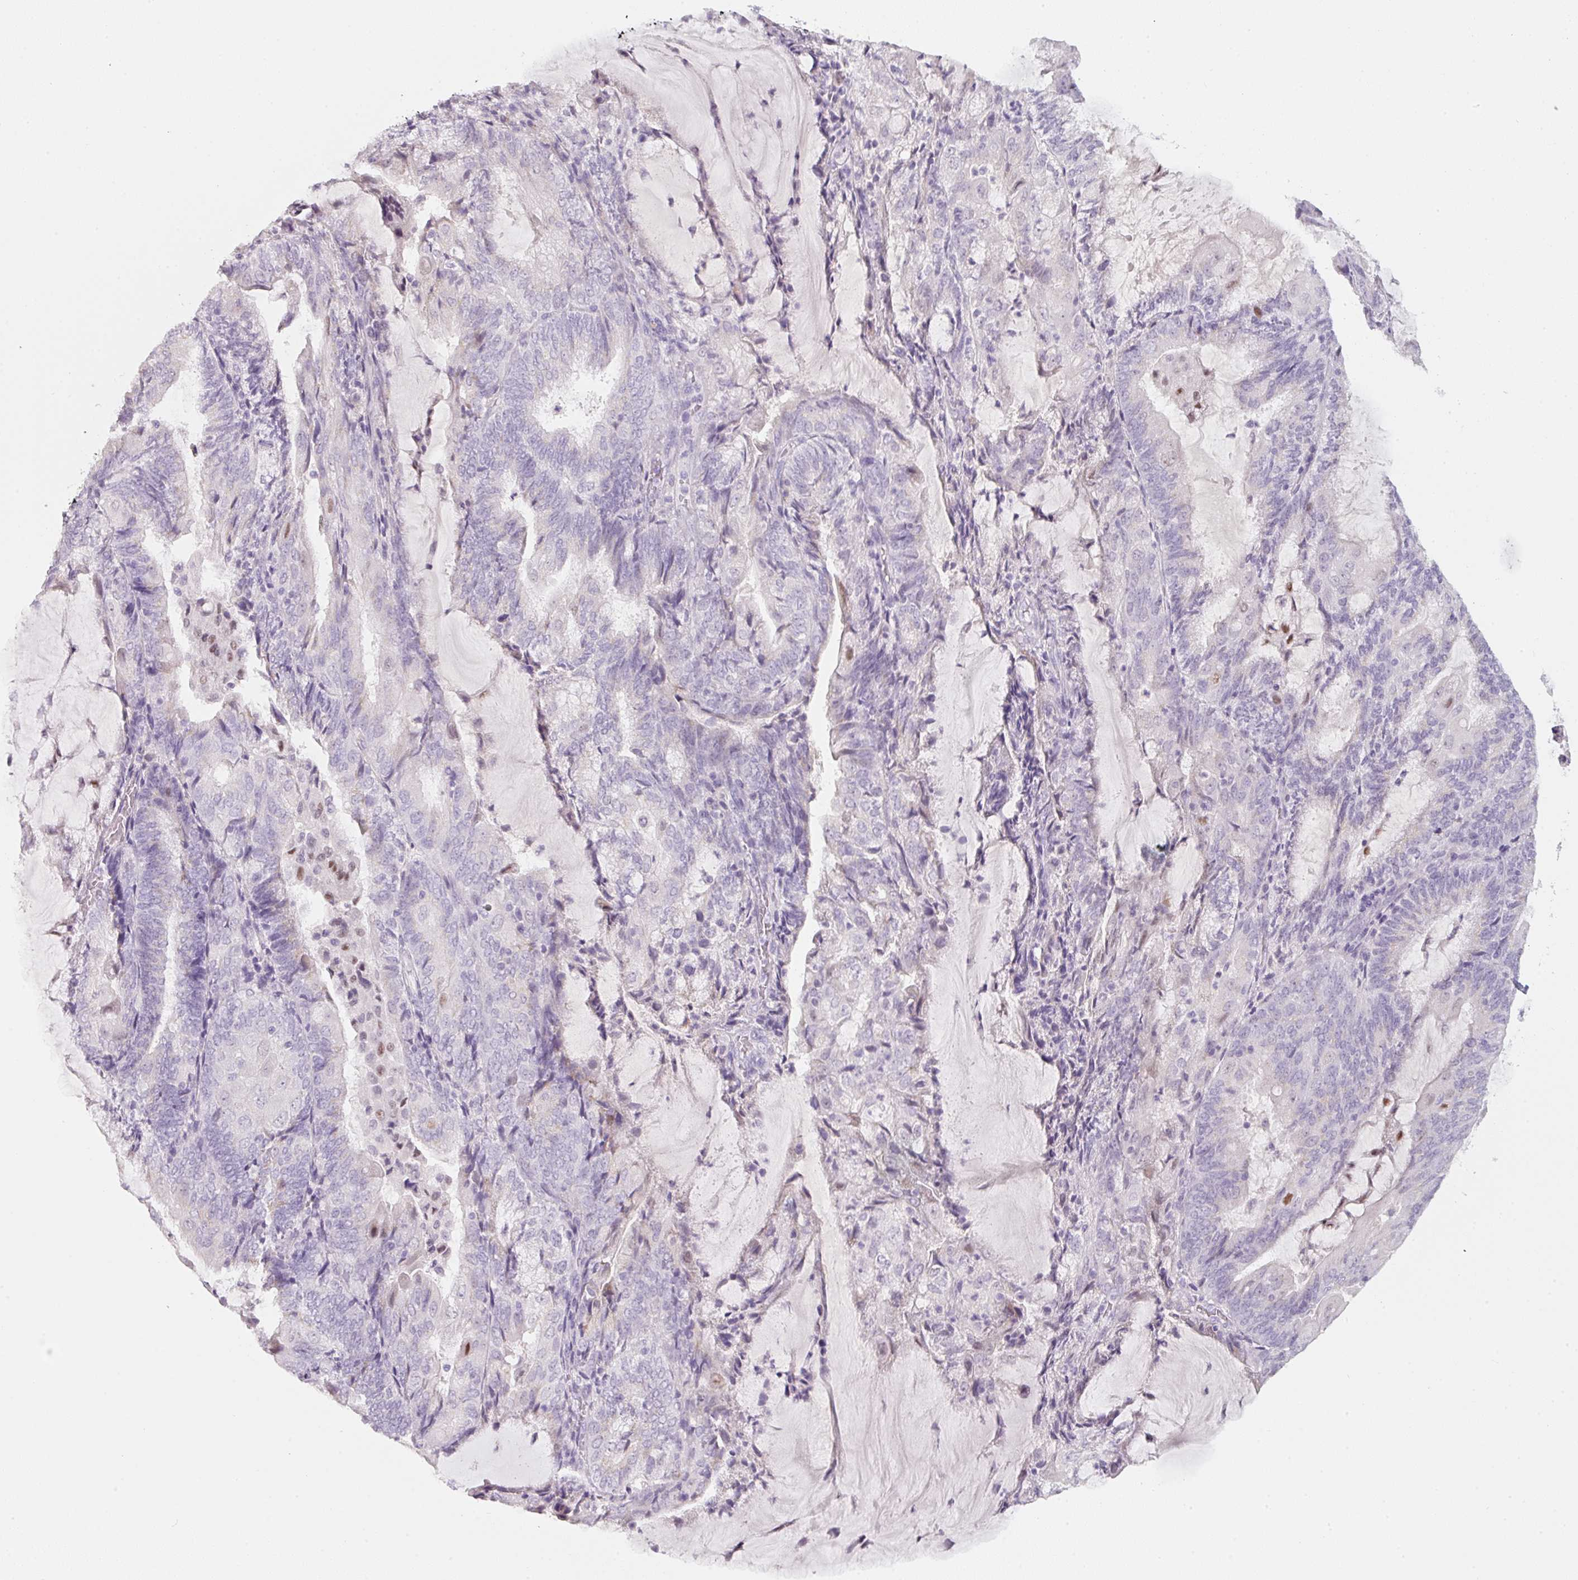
{"staining": {"intensity": "negative", "quantity": "none", "location": "none"}, "tissue": "endometrial cancer", "cell_type": "Tumor cells", "image_type": "cancer", "snomed": [{"axis": "morphology", "description": "Adenocarcinoma, NOS"}, {"axis": "topography", "description": "Endometrium"}], "caption": "Immunohistochemical staining of human endometrial cancer (adenocarcinoma) exhibits no significant positivity in tumor cells.", "gene": "ENSG00000206549", "patient": {"sex": "female", "age": 81}}